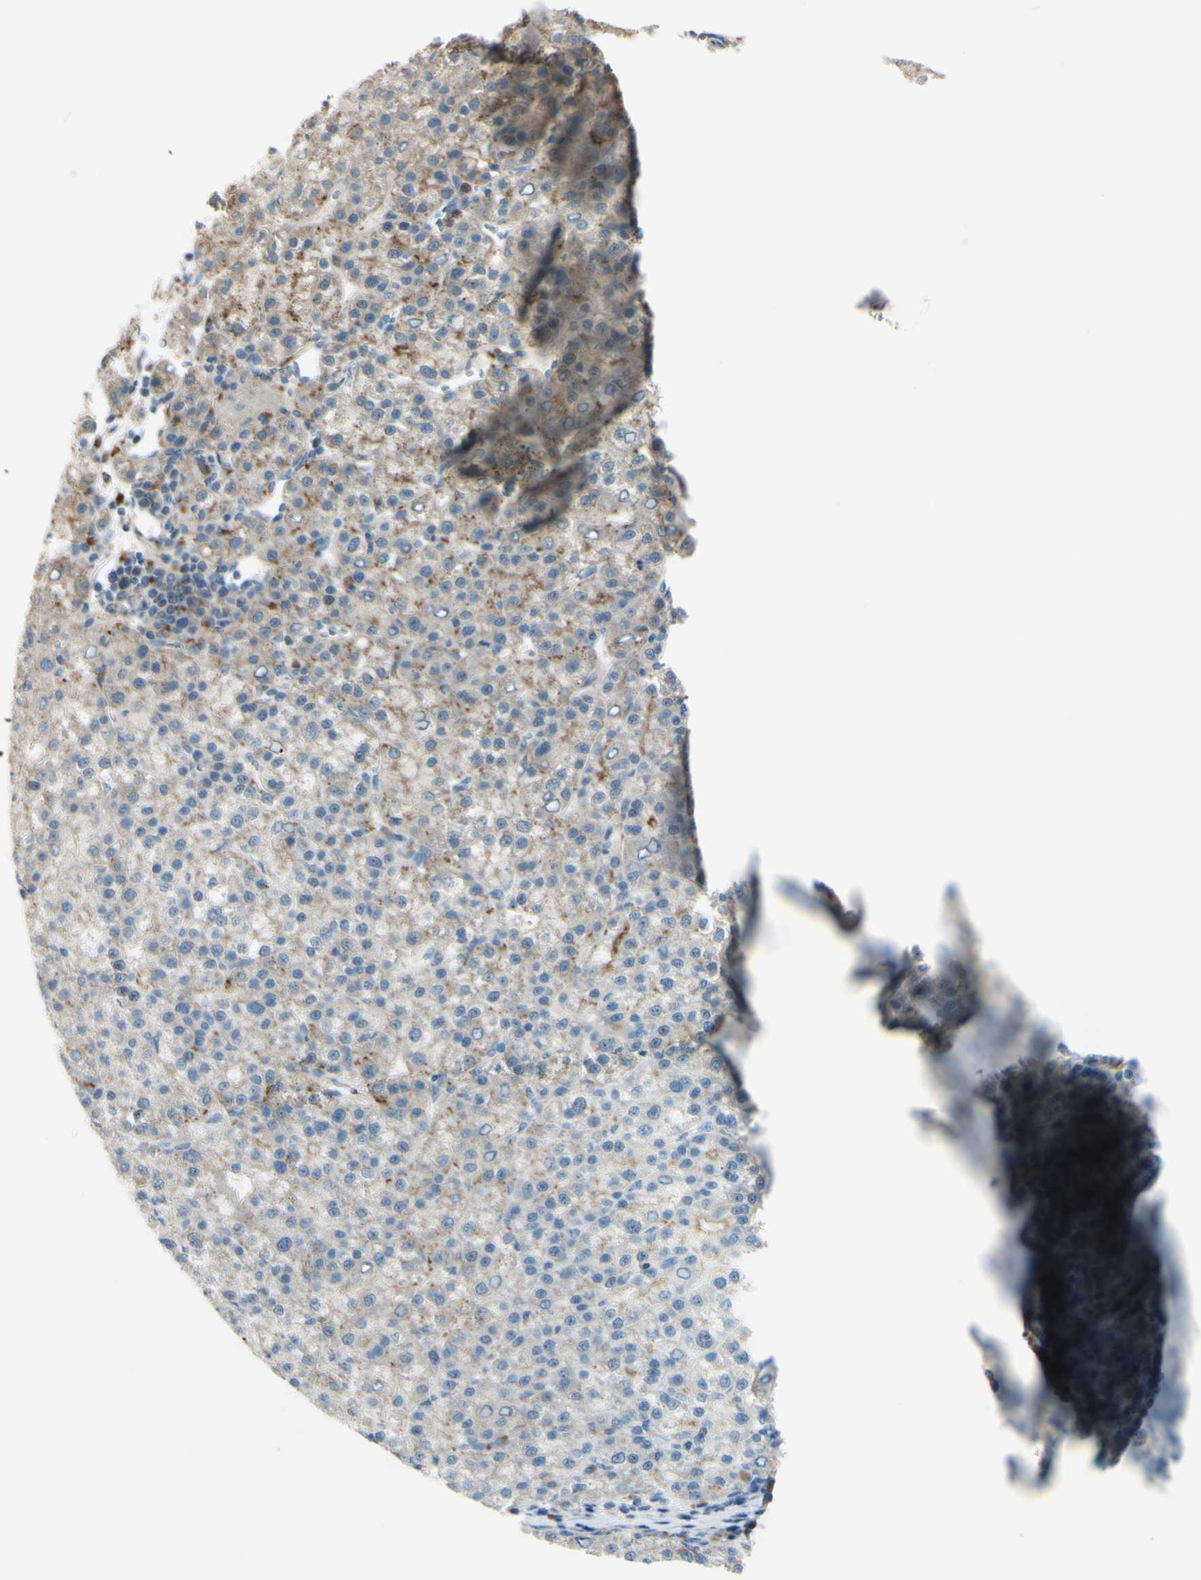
{"staining": {"intensity": "weak", "quantity": "25%-75%", "location": "cytoplasmic/membranous"}, "tissue": "liver cancer", "cell_type": "Tumor cells", "image_type": "cancer", "snomed": [{"axis": "morphology", "description": "Carcinoma, Hepatocellular, NOS"}, {"axis": "topography", "description": "Liver"}], "caption": "High-power microscopy captured an IHC histopathology image of hepatocellular carcinoma (liver), revealing weak cytoplasmic/membranous staining in approximately 25%-75% of tumor cells. Nuclei are stained in blue.", "gene": "LMTK2", "patient": {"sex": "female", "age": 58}}